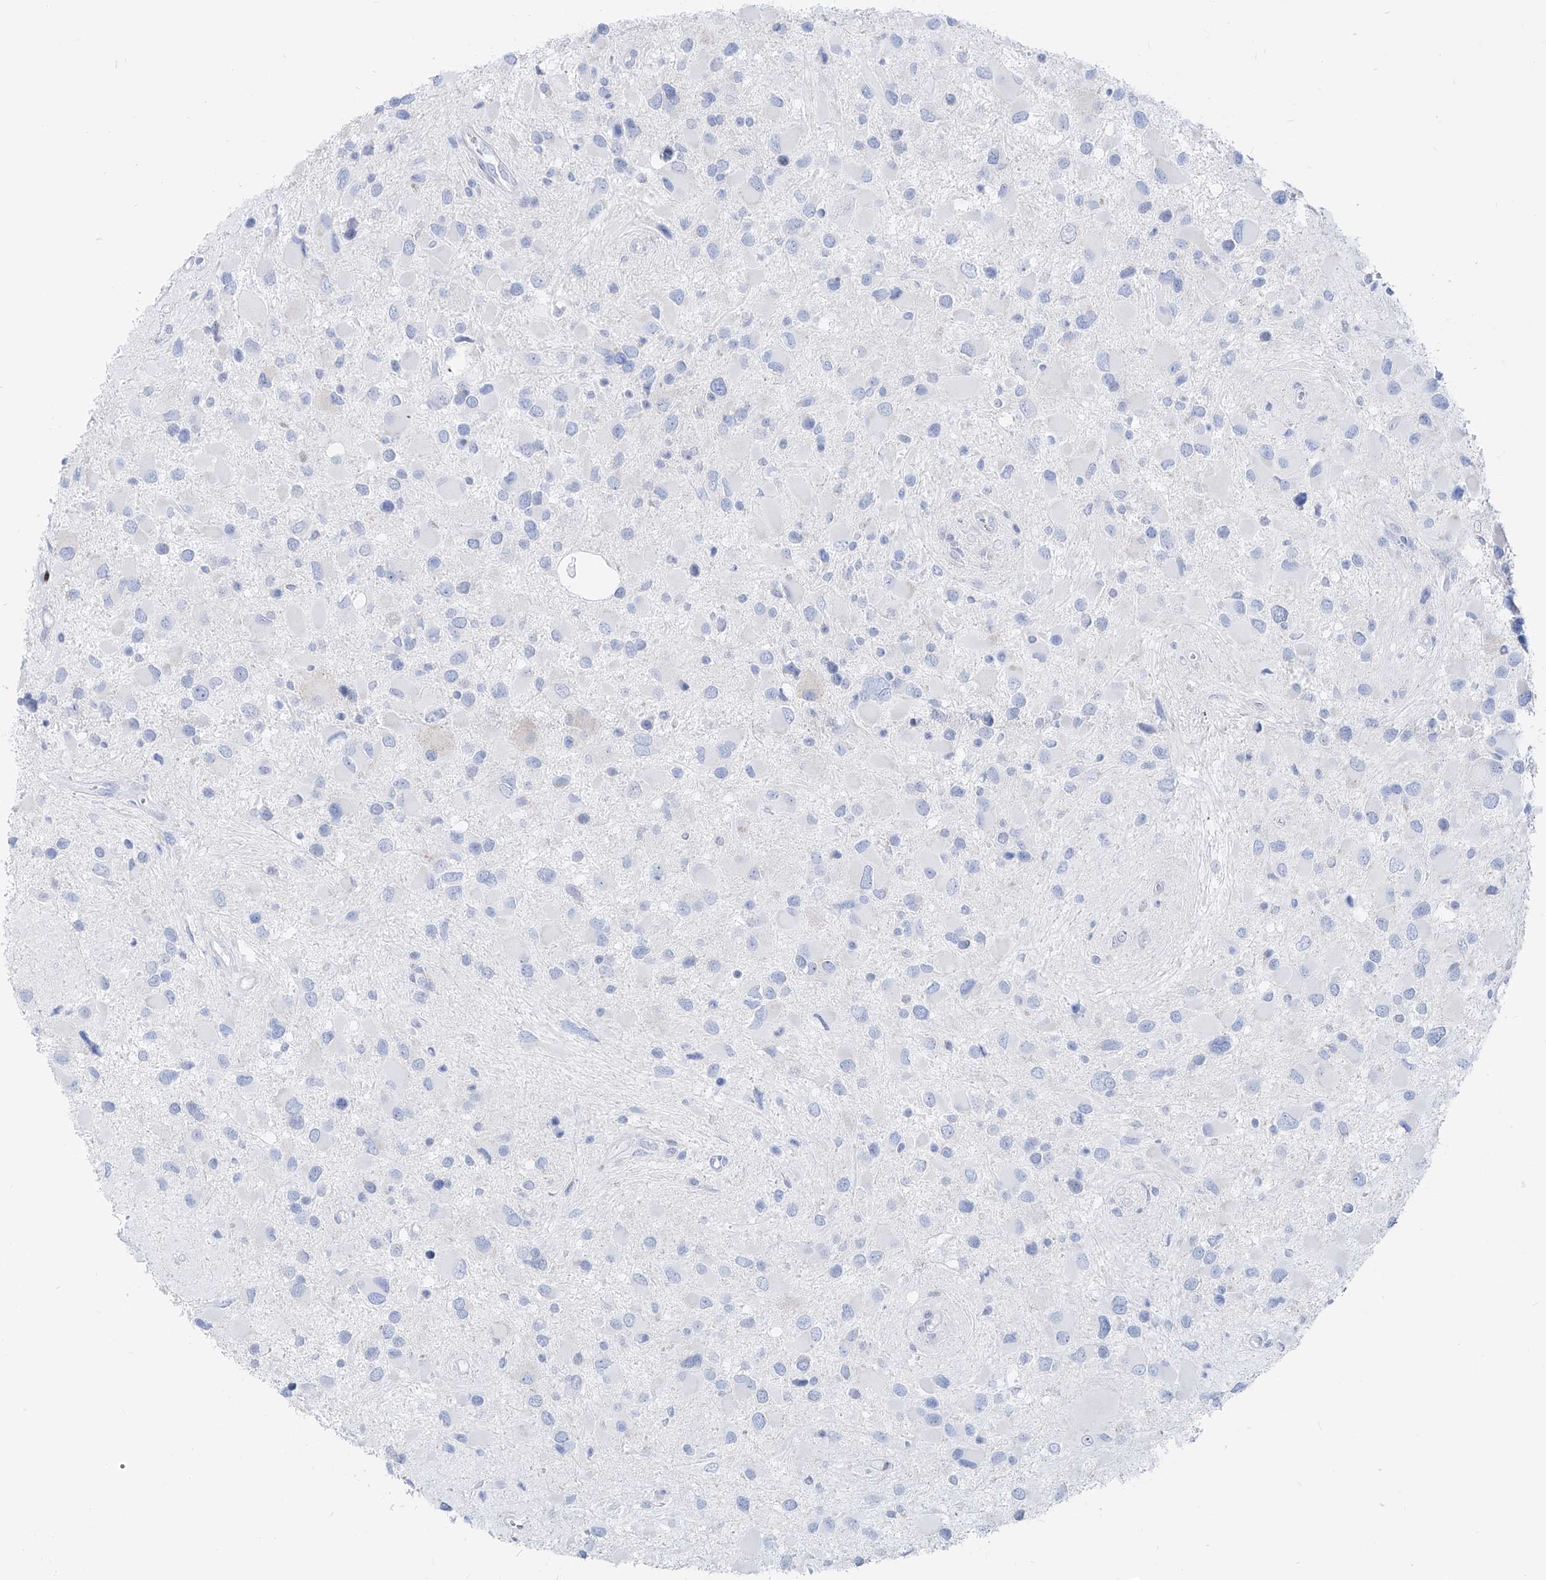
{"staining": {"intensity": "negative", "quantity": "none", "location": "none"}, "tissue": "glioma", "cell_type": "Tumor cells", "image_type": "cancer", "snomed": [{"axis": "morphology", "description": "Glioma, malignant, High grade"}, {"axis": "topography", "description": "Brain"}], "caption": "A micrograph of glioma stained for a protein demonstrates no brown staining in tumor cells. (Stains: DAB IHC with hematoxylin counter stain, Microscopy: brightfield microscopy at high magnification).", "gene": "FRS3", "patient": {"sex": "male", "age": 53}}